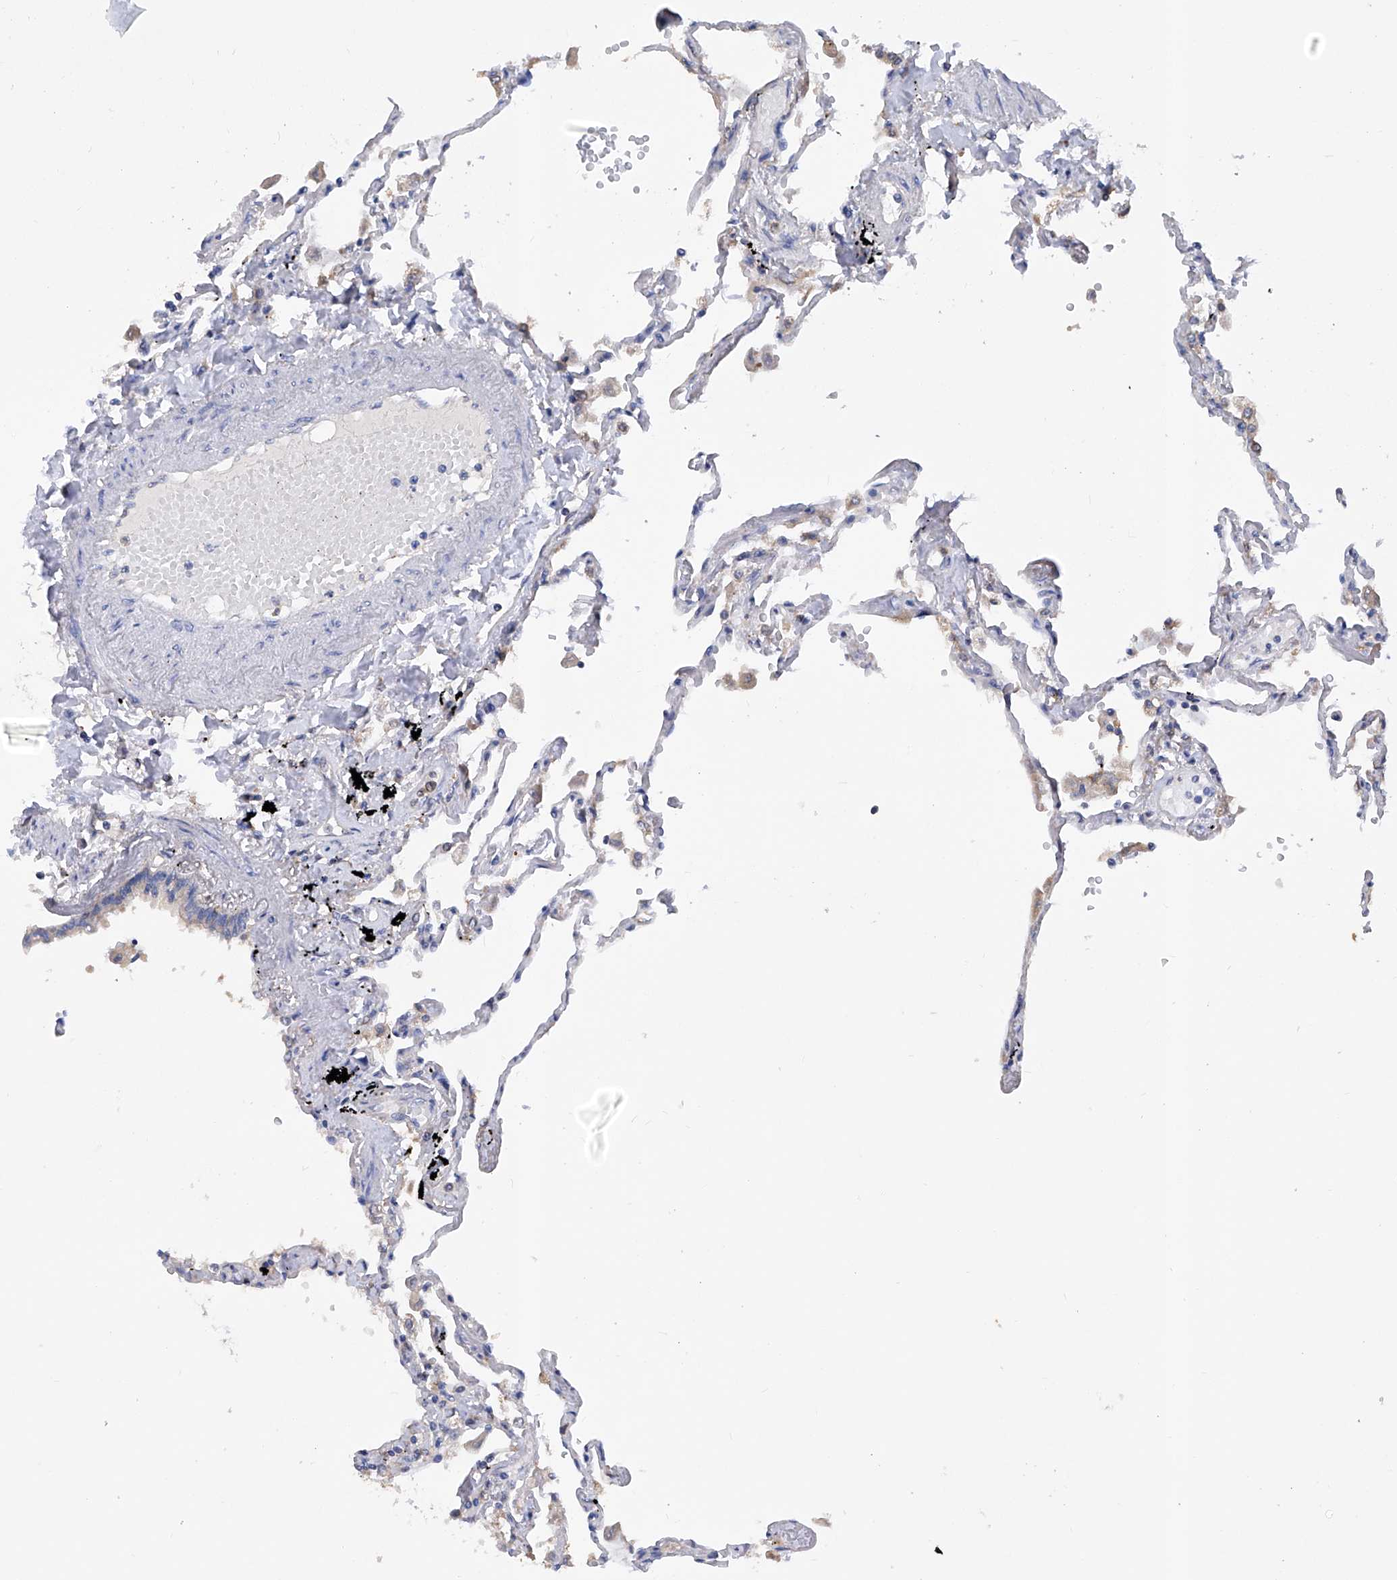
{"staining": {"intensity": "moderate", "quantity": "<25%", "location": "cytoplasmic/membranous"}, "tissue": "lung", "cell_type": "Alveolar cells", "image_type": "normal", "snomed": [{"axis": "morphology", "description": "Normal tissue, NOS"}, {"axis": "topography", "description": "Lung"}], "caption": "Immunohistochemical staining of benign human lung demonstrates moderate cytoplasmic/membranous protein expression in about <25% of alveolar cells.", "gene": "SPATA20", "patient": {"sex": "female", "age": 67}}